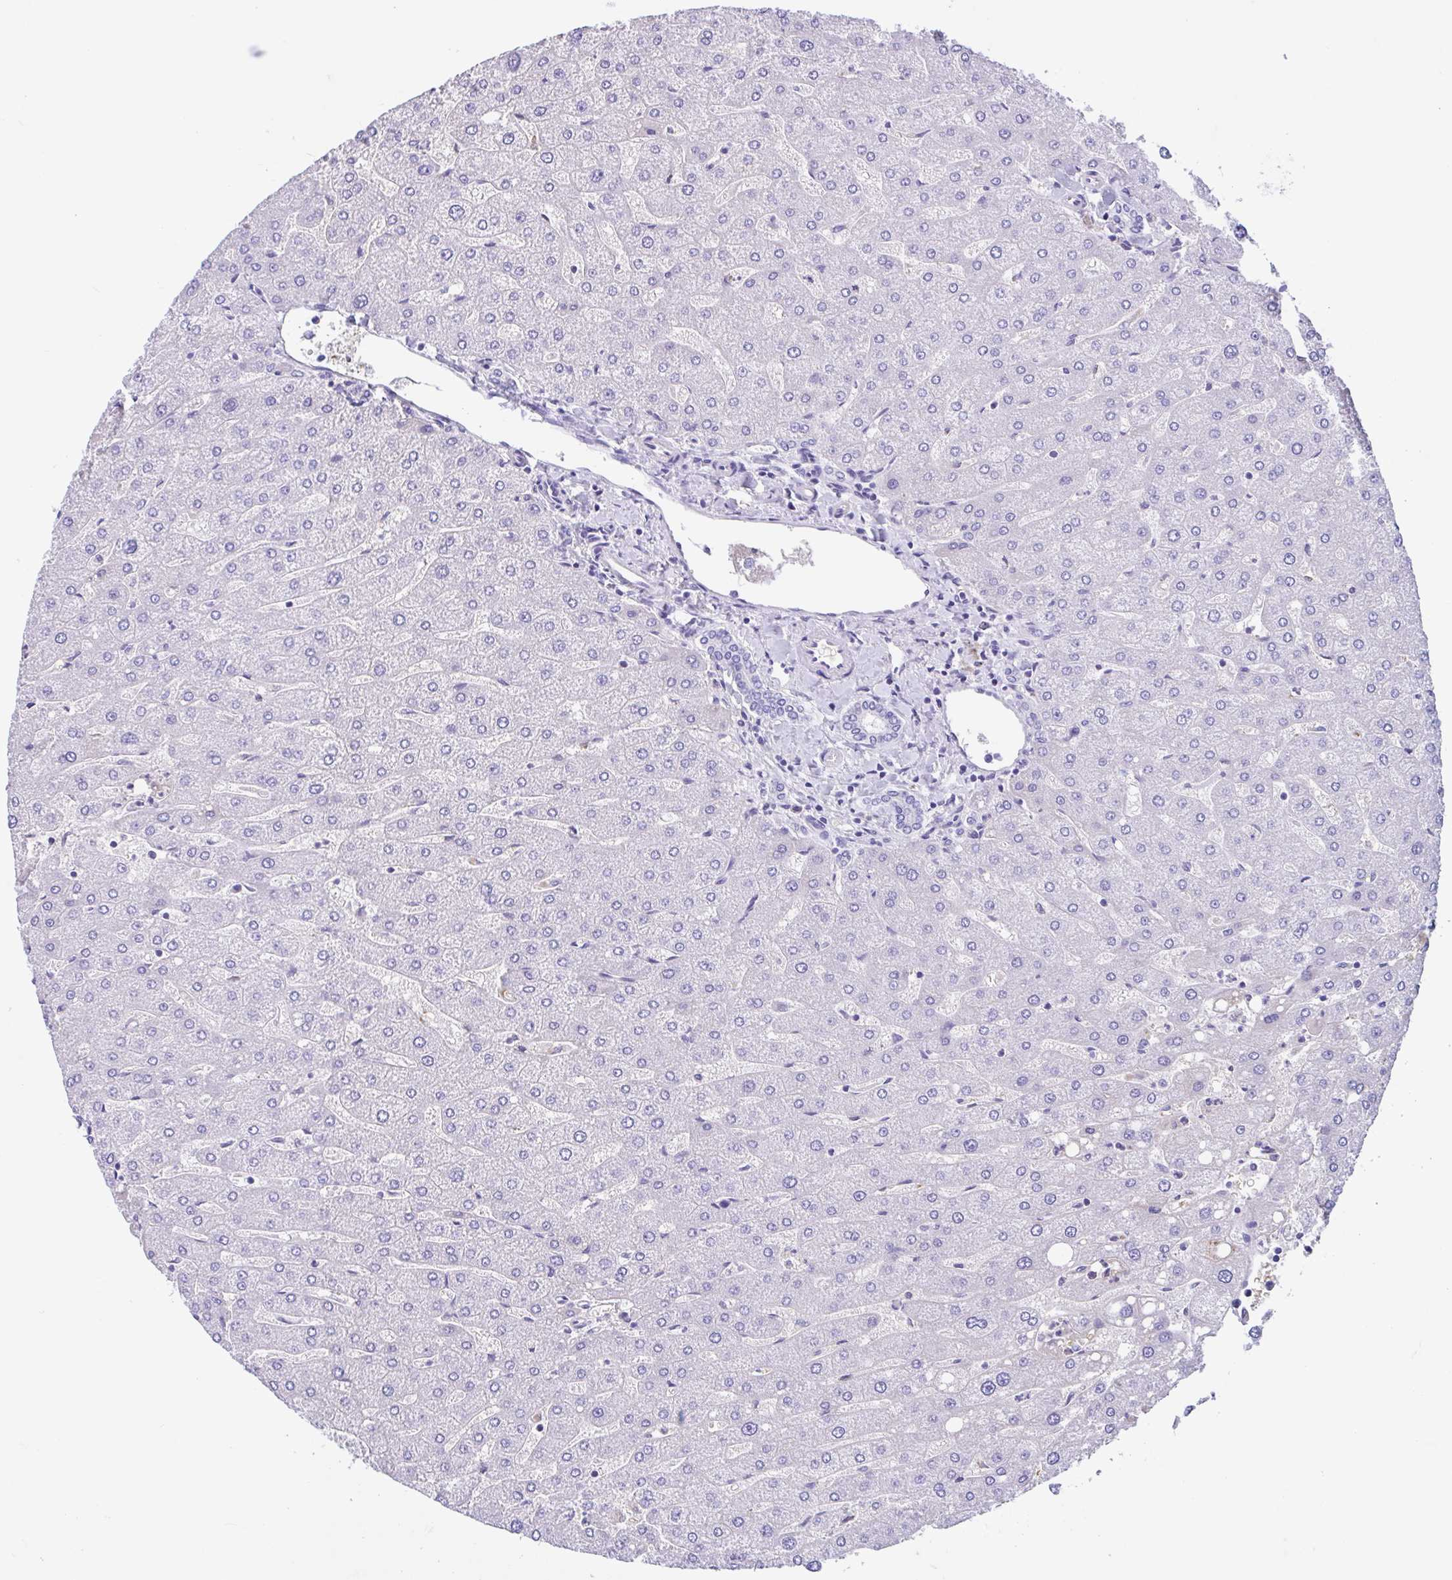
{"staining": {"intensity": "negative", "quantity": "none", "location": "none"}, "tissue": "liver", "cell_type": "Cholangiocytes", "image_type": "normal", "snomed": [{"axis": "morphology", "description": "Normal tissue, NOS"}, {"axis": "topography", "description": "Liver"}], "caption": "Immunohistochemistry photomicrograph of normal liver: human liver stained with DAB (3,3'-diaminobenzidine) displays no significant protein staining in cholangiocytes. (Stains: DAB (3,3'-diaminobenzidine) IHC with hematoxylin counter stain, Microscopy: brightfield microscopy at high magnification).", "gene": "TMEM79", "patient": {"sex": "male", "age": 67}}